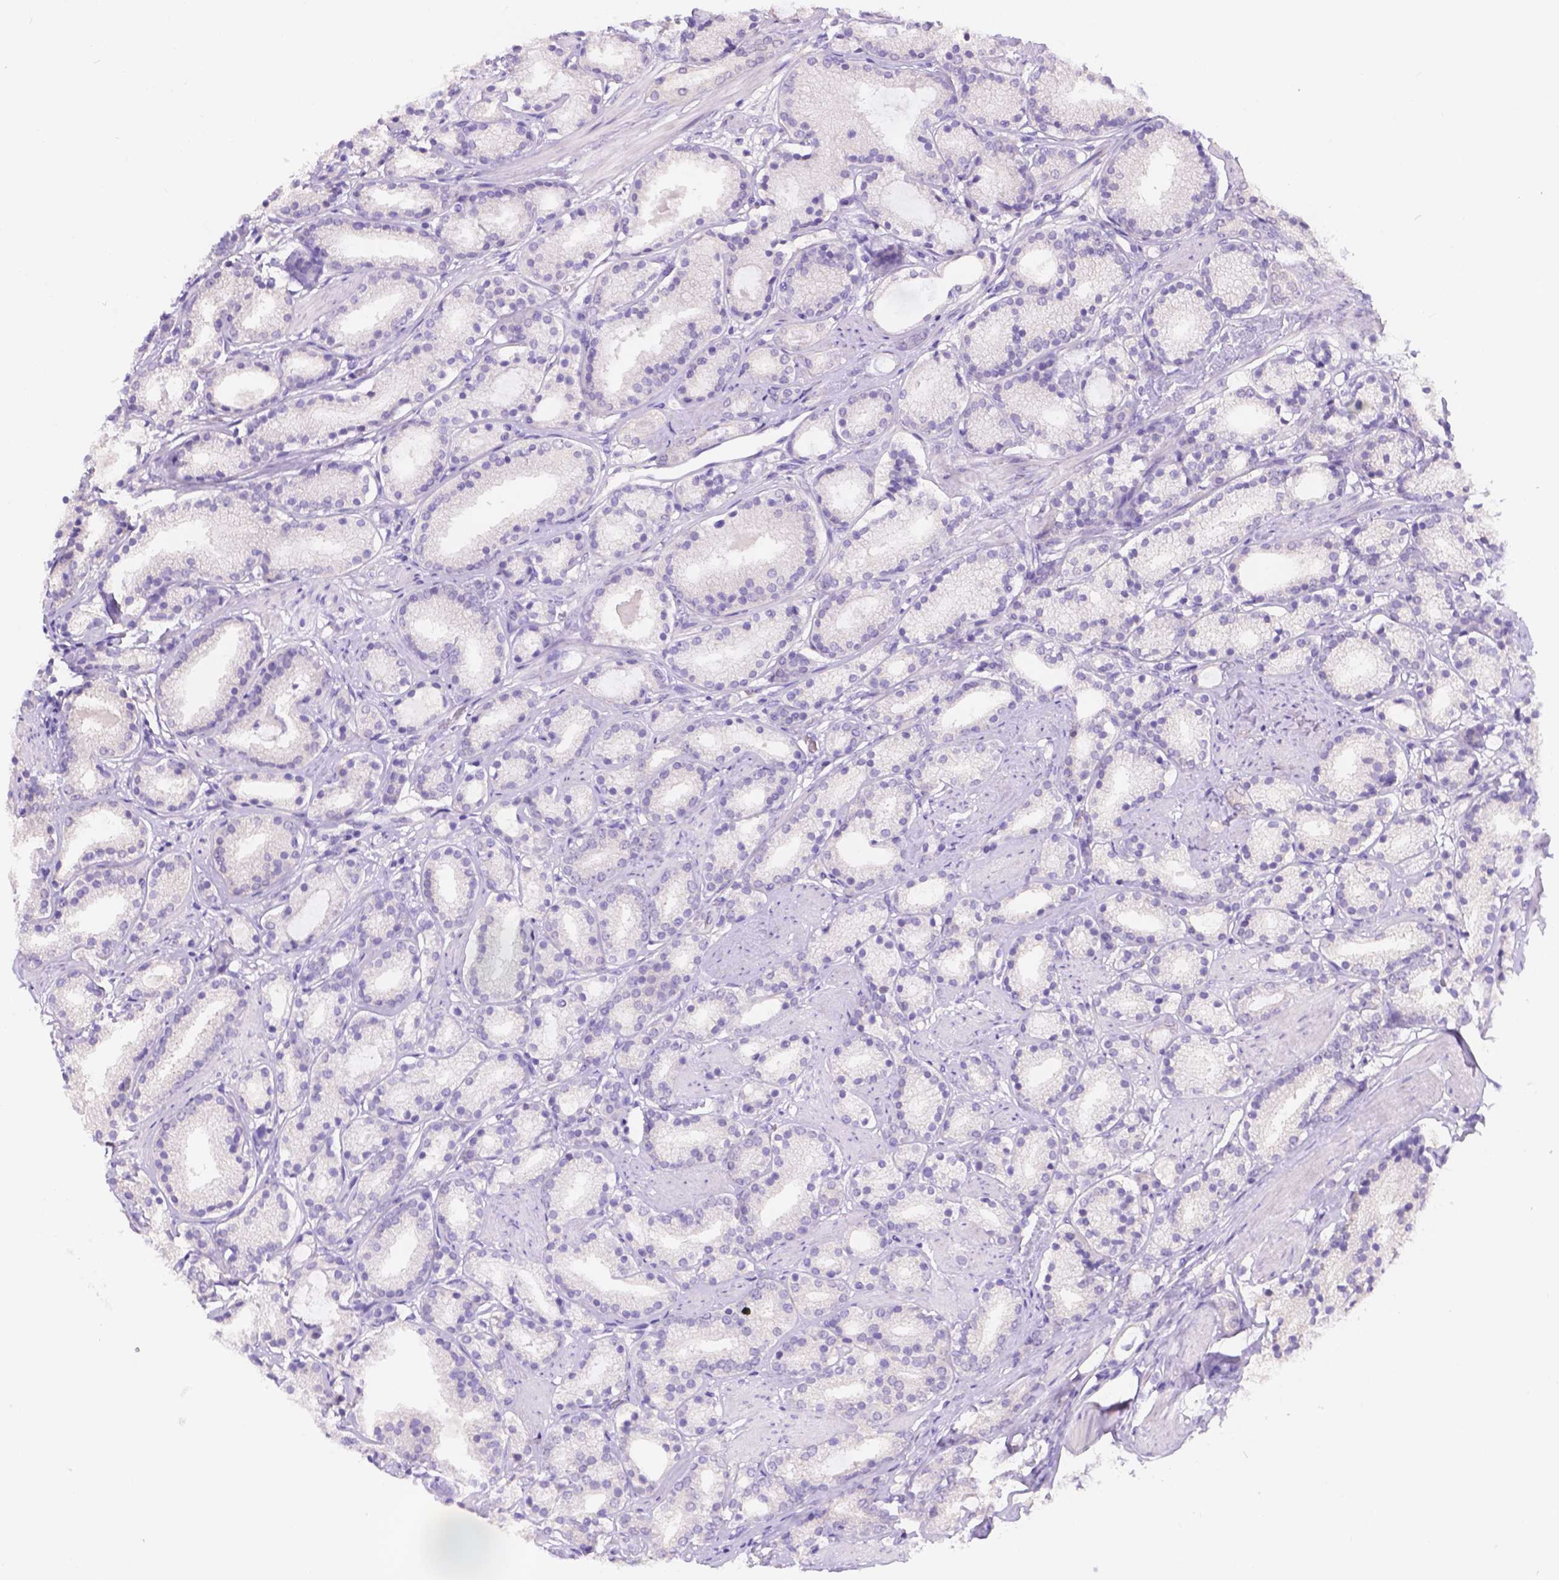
{"staining": {"intensity": "negative", "quantity": "none", "location": "none"}, "tissue": "prostate cancer", "cell_type": "Tumor cells", "image_type": "cancer", "snomed": [{"axis": "morphology", "description": "Adenocarcinoma, High grade"}, {"axis": "topography", "description": "Prostate"}], "caption": "IHC image of prostate cancer (high-grade adenocarcinoma) stained for a protein (brown), which exhibits no positivity in tumor cells.", "gene": "CD96", "patient": {"sex": "male", "age": 63}}